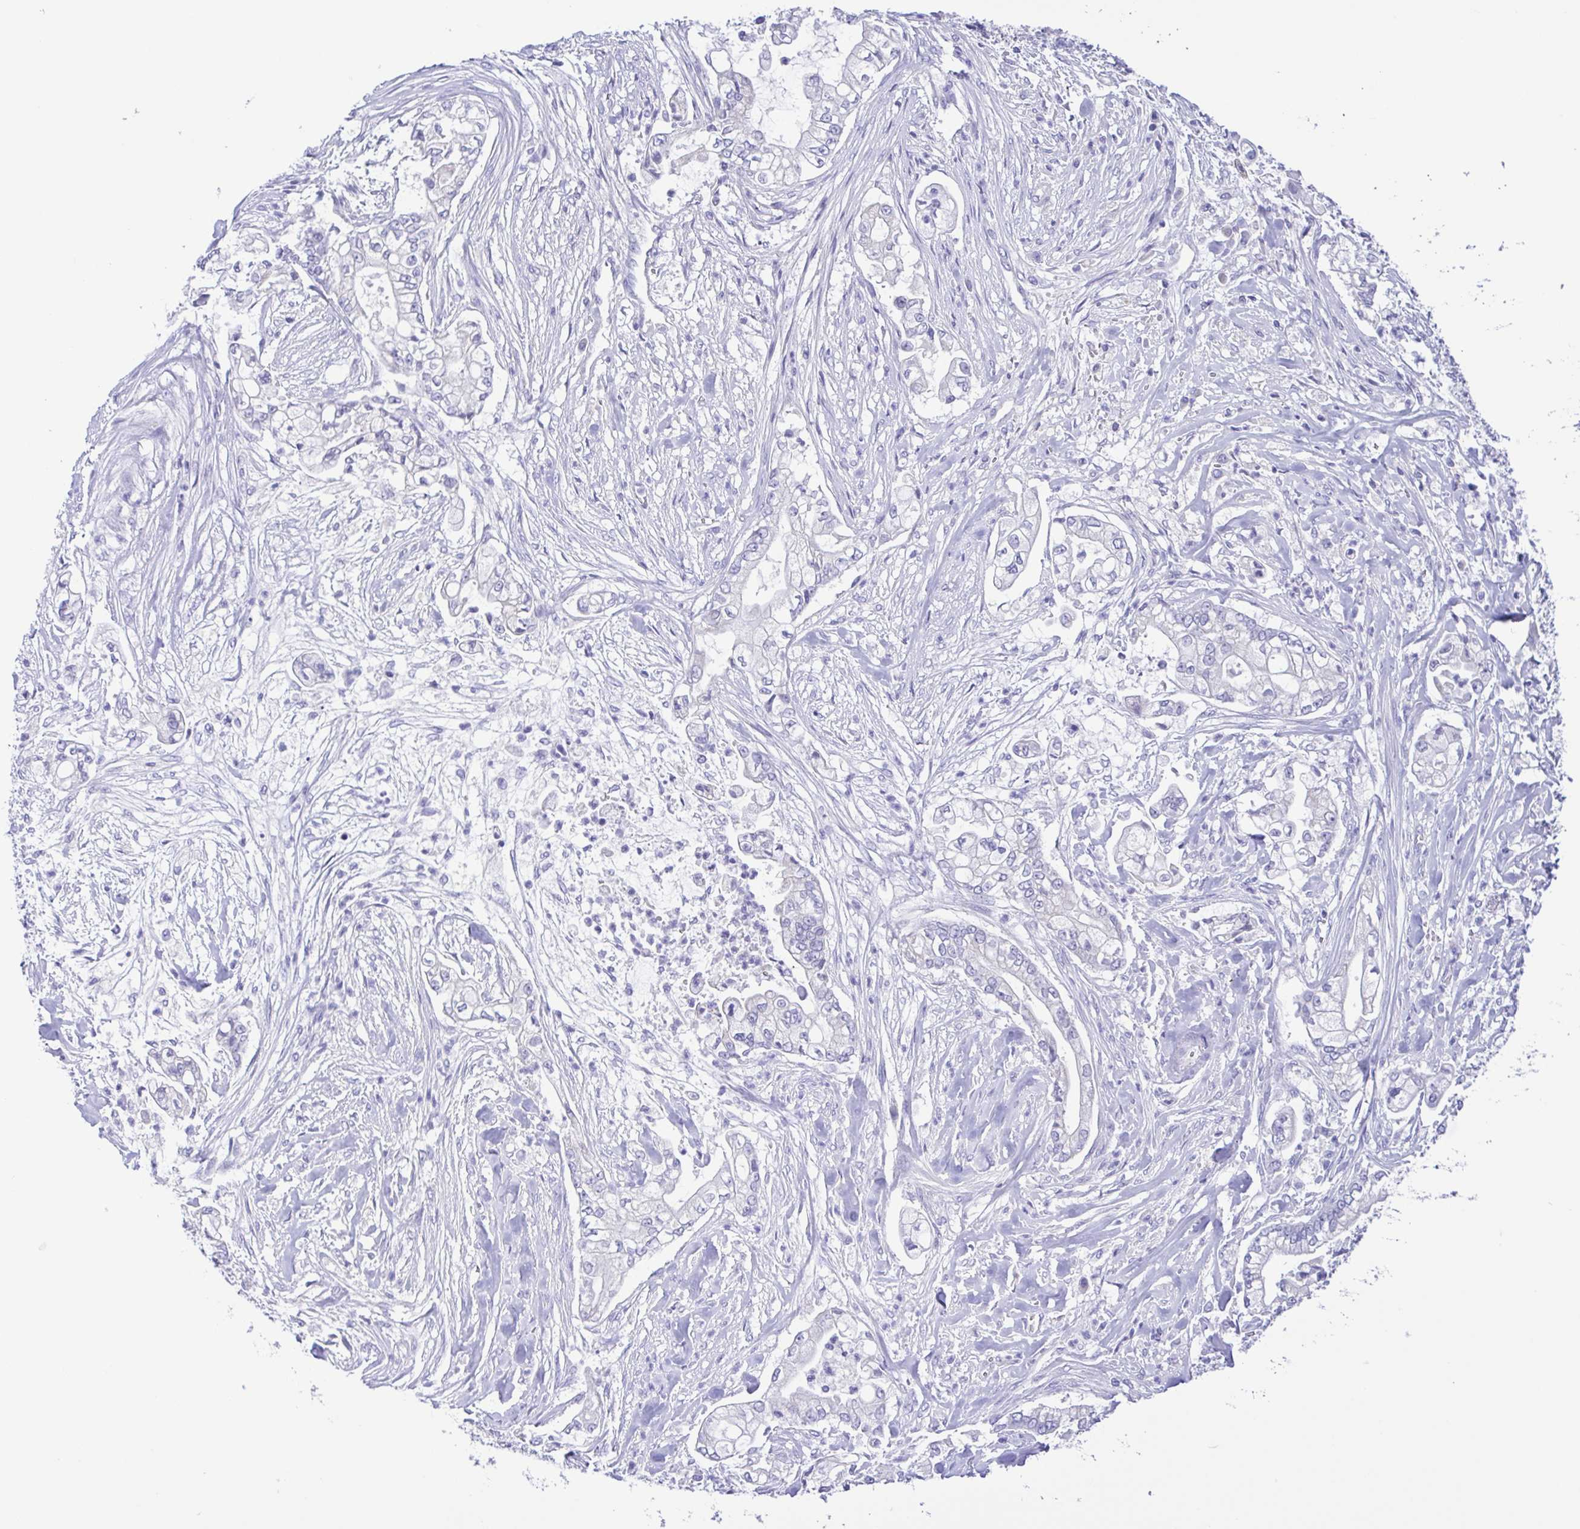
{"staining": {"intensity": "negative", "quantity": "none", "location": "none"}, "tissue": "pancreatic cancer", "cell_type": "Tumor cells", "image_type": "cancer", "snomed": [{"axis": "morphology", "description": "Adenocarcinoma, NOS"}, {"axis": "topography", "description": "Pancreas"}], "caption": "High magnification brightfield microscopy of pancreatic adenocarcinoma stained with DAB (3,3'-diaminobenzidine) (brown) and counterstained with hematoxylin (blue): tumor cells show no significant expression.", "gene": "CD72", "patient": {"sex": "female", "age": 69}}